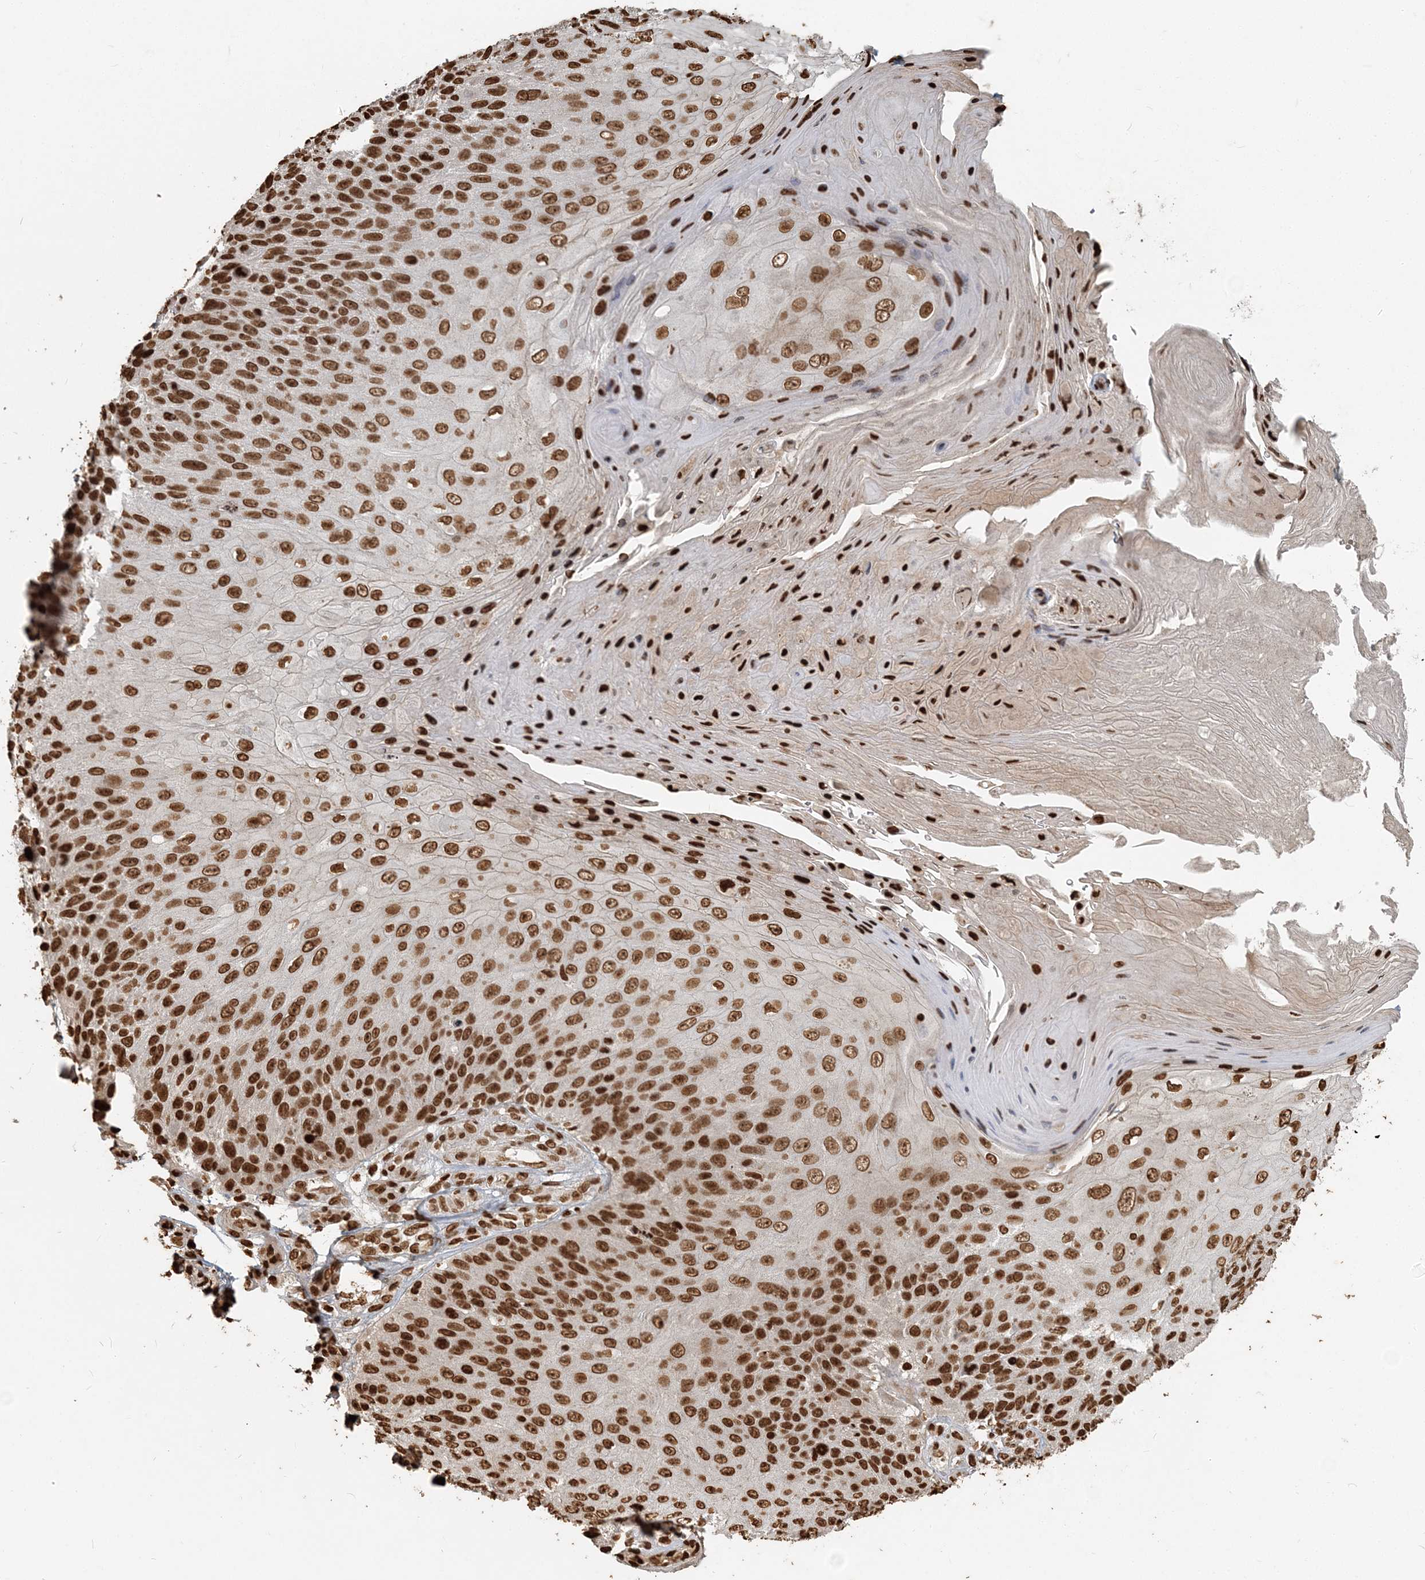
{"staining": {"intensity": "strong", "quantity": ">75%", "location": "nuclear"}, "tissue": "skin cancer", "cell_type": "Tumor cells", "image_type": "cancer", "snomed": [{"axis": "morphology", "description": "Squamous cell carcinoma, NOS"}, {"axis": "topography", "description": "Skin"}], "caption": "Protein staining by IHC reveals strong nuclear expression in approximately >75% of tumor cells in skin squamous cell carcinoma. The staining is performed using DAB brown chromogen to label protein expression. The nuclei are counter-stained blue using hematoxylin.", "gene": "H3-3B", "patient": {"sex": "female", "age": 88}}